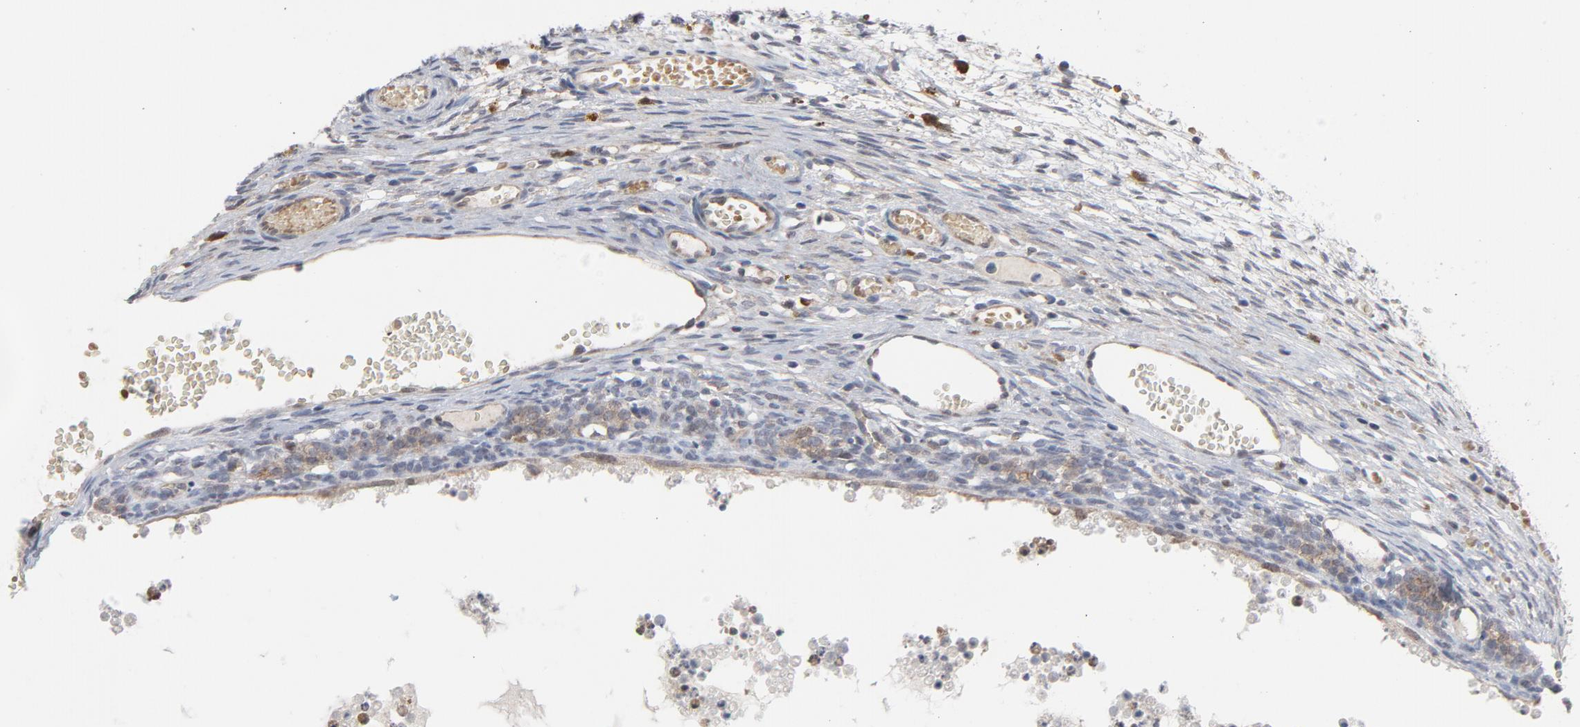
{"staining": {"intensity": "weak", "quantity": "25%-75%", "location": "cytoplasmic/membranous"}, "tissue": "ovary", "cell_type": "Ovarian stroma cells", "image_type": "normal", "snomed": [{"axis": "morphology", "description": "Normal tissue, NOS"}, {"axis": "topography", "description": "Ovary"}], "caption": "Protein staining by immunohistochemistry exhibits weak cytoplasmic/membranous positivity in approximately 25%-75% of ovarian stroma cells in normal ovary. (Brightfield microscopy of DAB IHC at high magnification).", "gene": "PRDX1", "patient": {"sex": "female", "age": 35}}